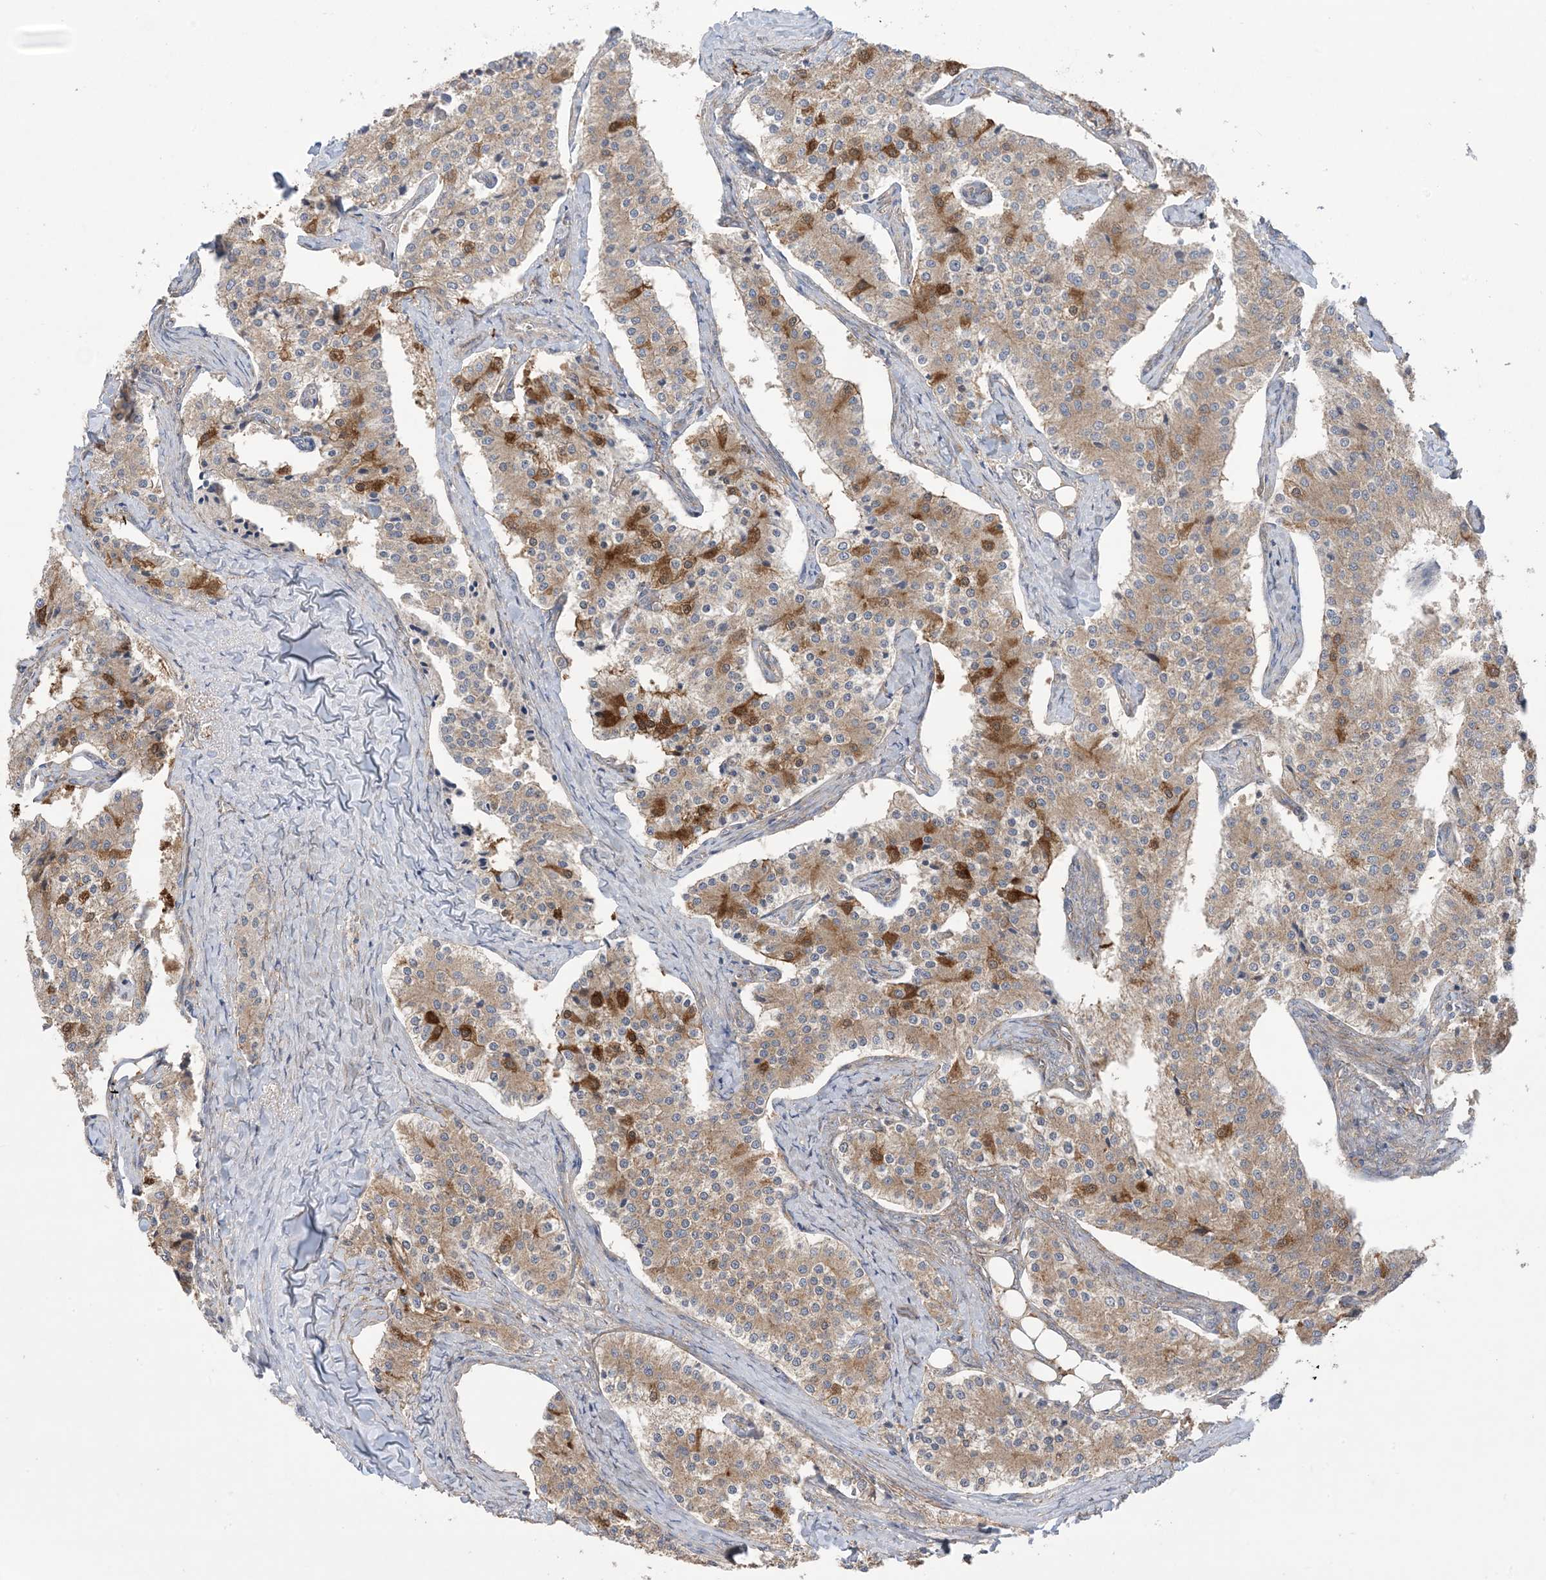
{"staining": {"intensity": "moderate", "quantity": ">75%", "location": "cytoplasmic/membranous"}, "tissue": "carcinoid", "cell_type": "Tumor cells", "image_type": "cancer", "snomed": [{"axis": "morphology", "description": "Carcinoid, malignant, NOS"}, {"axis": "topography", "description": "Colon"}], "caption": "Tumor cells exhibit moderate cytoplasmic/membranous expression in about >75% of cells in carcinoid (malignant).", "gene": "CCNY", "patient": {"sex": "female", "age": 52}}